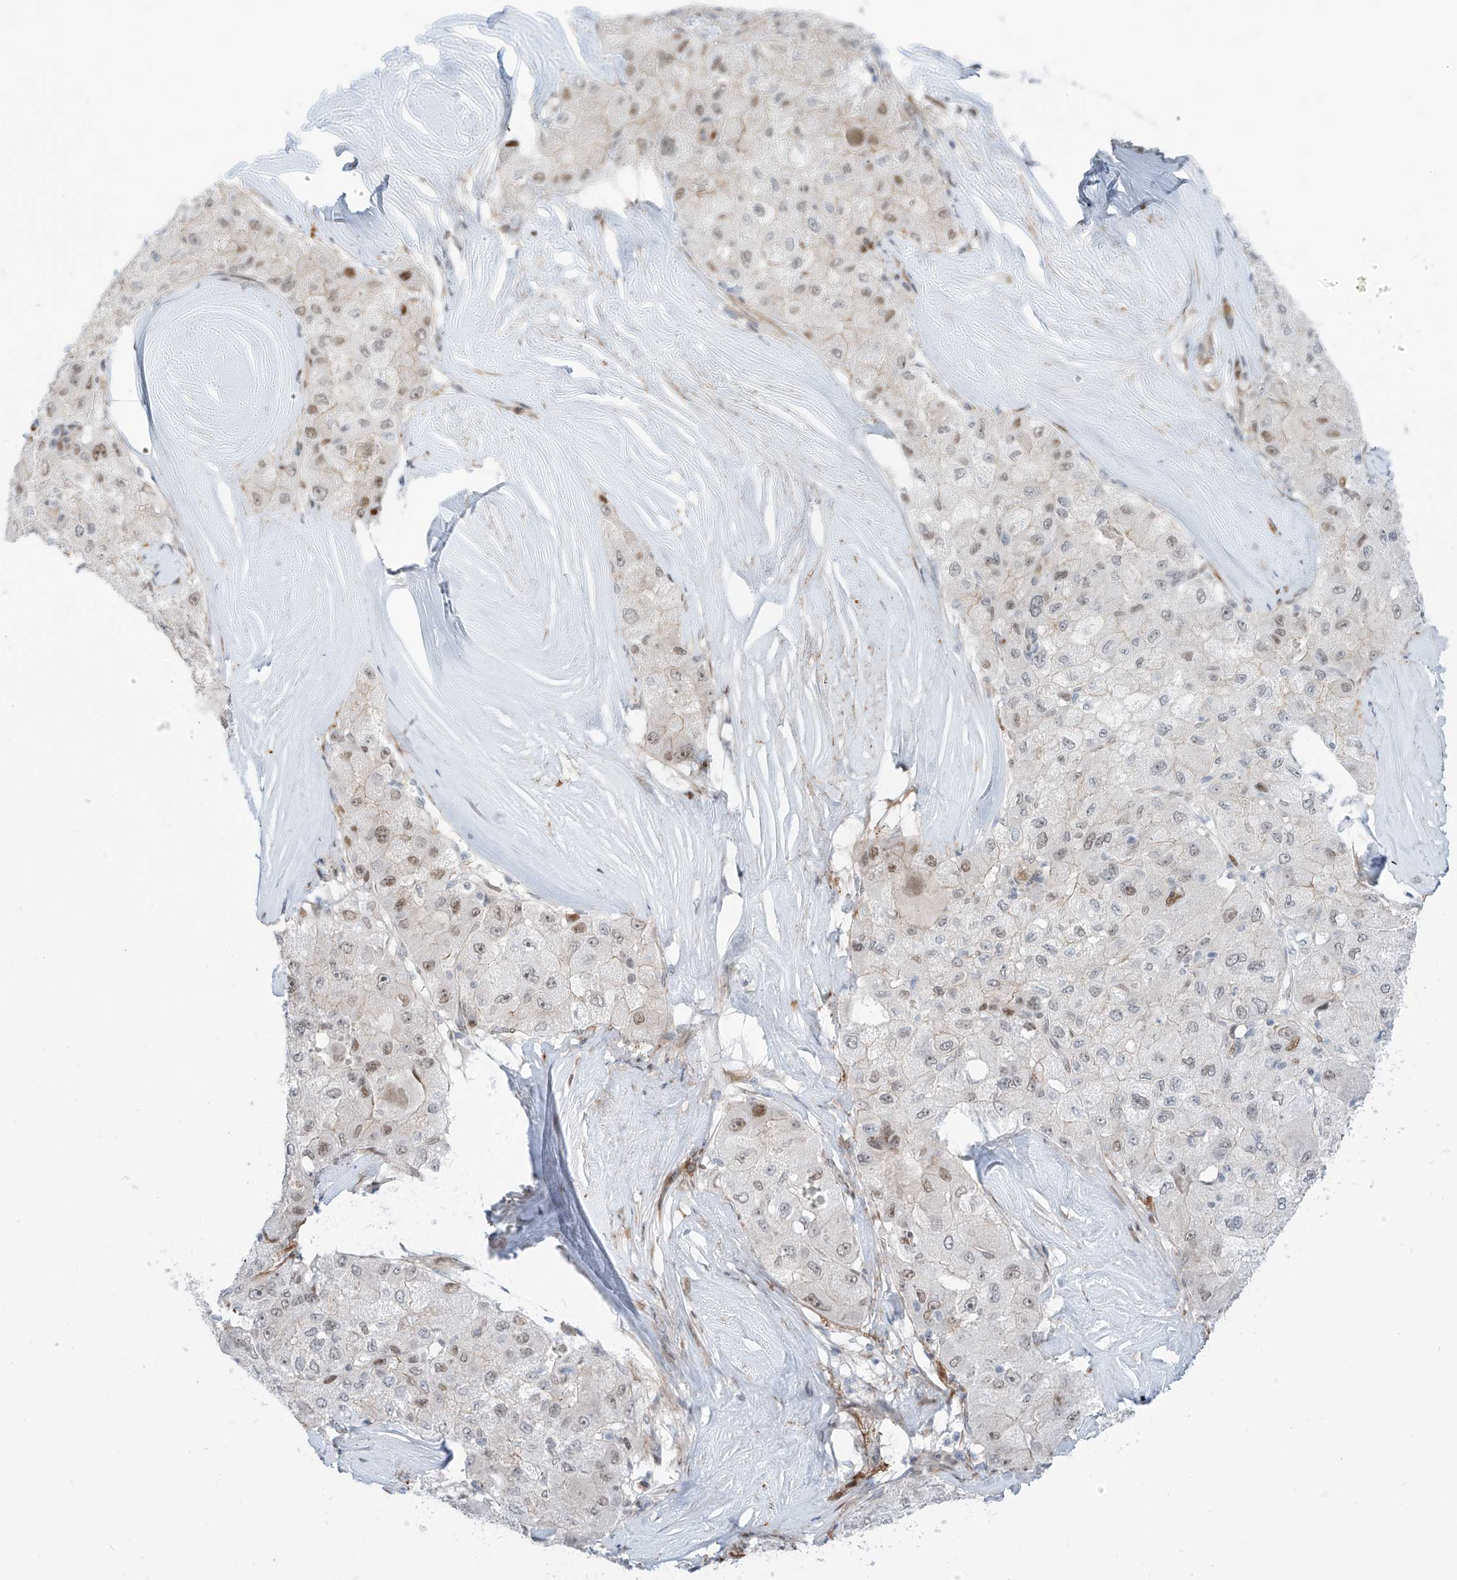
{"staining": {"intensity": "moderate", "quantity": "<25%", "location": "nuclear"}, "tissue": "liver cancer", "cell_type": "Tumor cells", "image_type": "cancer", "snomed": [{"axis": "morphology", "description": "Carcinoma, Hepatocellular, NOS"}, {"axis": "topography", "description": "Liver"}], "caption": "Immunohistochemistry photomicrograph of neoplastic tissue: liver cancer stained using immunohistochemistry displays low levels of moderate protein expression localized specifically in the nuclear of tumor cells, appearing as a nuclear brown color.", "gene": "LIN9", "patient": {"sex": "male", "age": 80}}